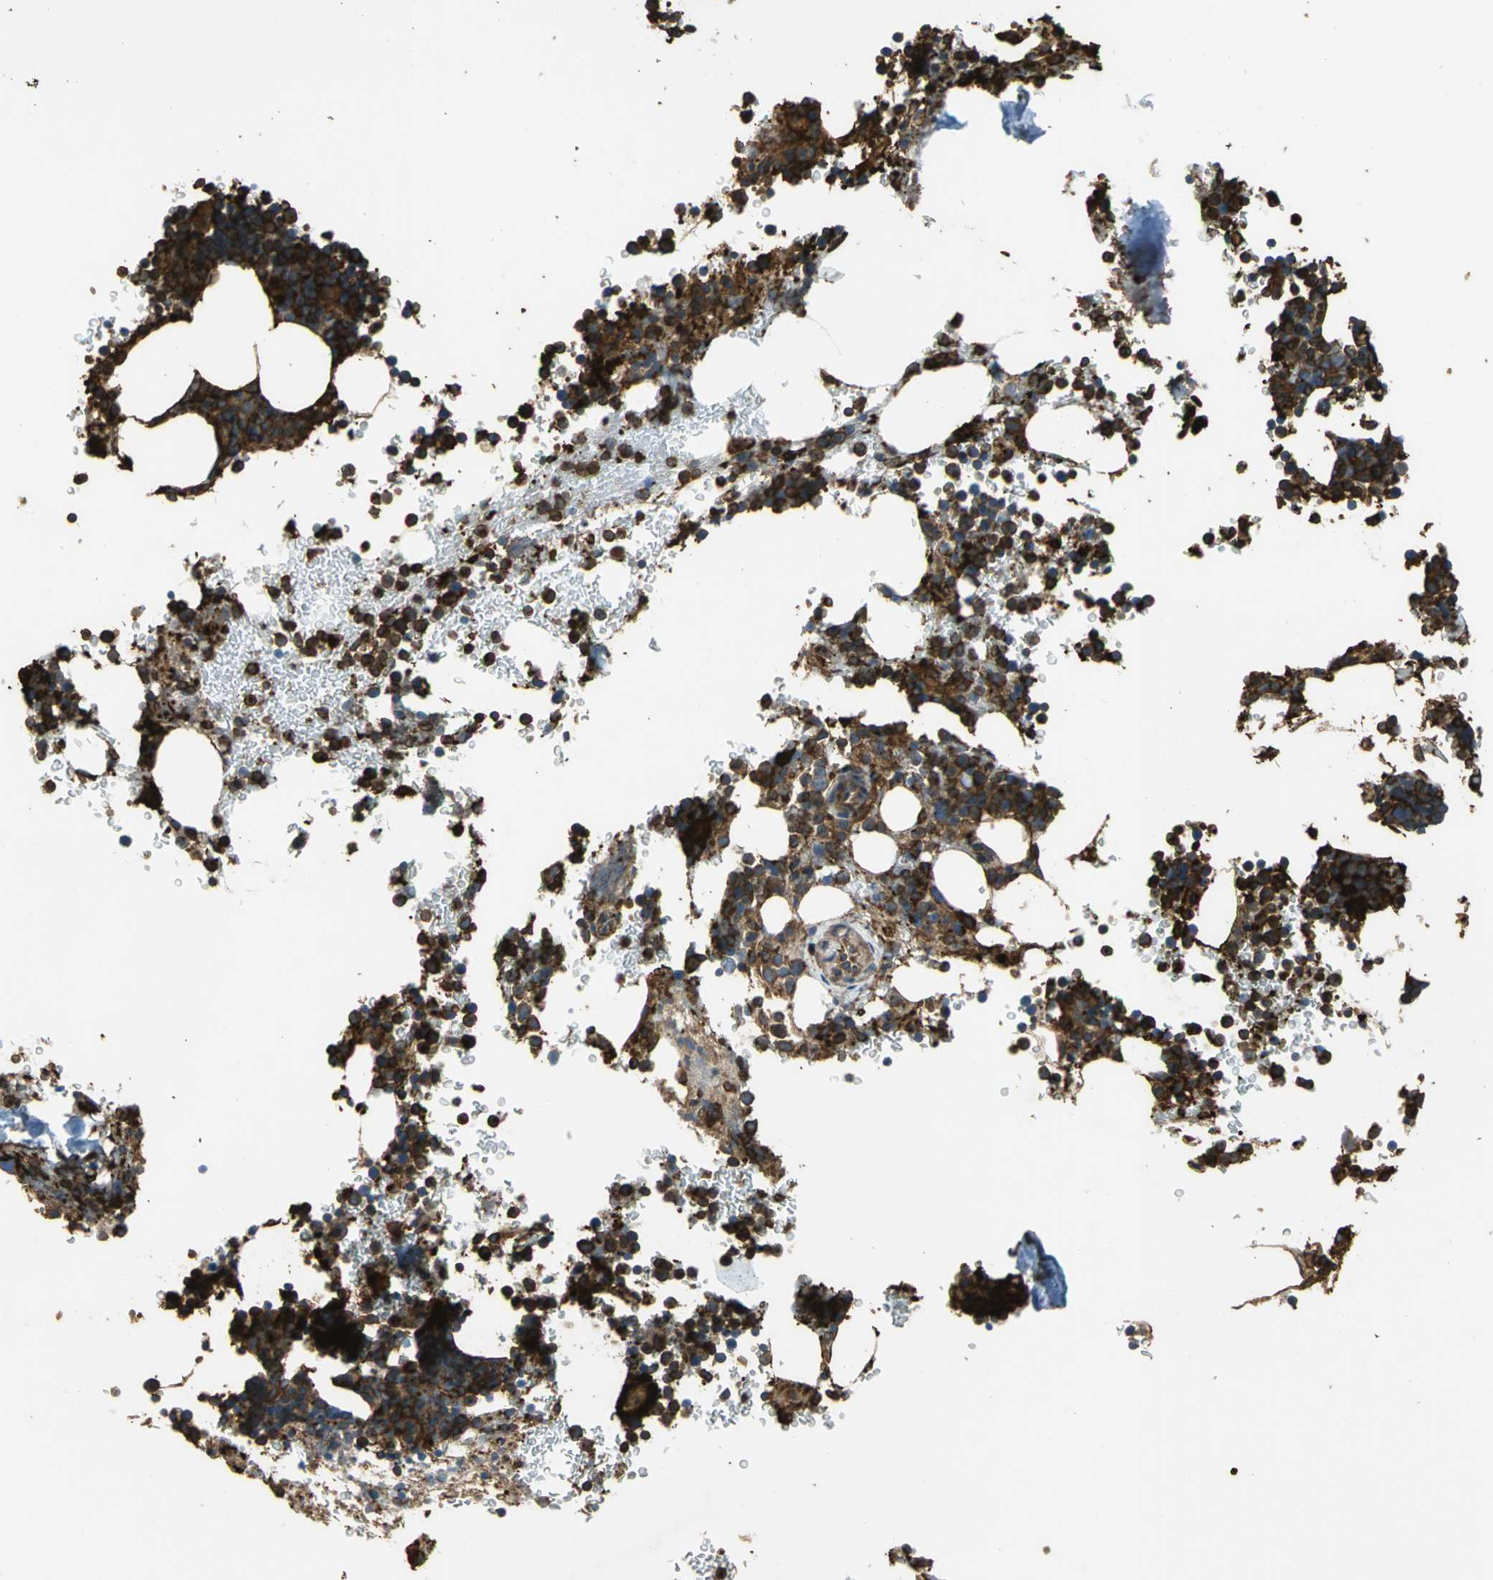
{"staining": {"intensity": "strong", "quantity": ">75%", "location": "cytoplasmic/membranous"}, "tissue": "bone marrow", "cell_type": "Hematopoietic cells", "image_type": "normal", "snomed": [{"axis": "morphology", "description": "Normal tissue, NOS"}, {"axis": "topography", "description": "Bone marrow"}], "caption": "IHC of normal bone marrow exhibits high levels of strong cytoplasmic/membranous staining in about >75% of hematopoietic cells. The staining is performed using DAB brown chromogen to label protein expression. The nuclei are counter-stained blue using hematoxylin.", "gene": "TLN1", "patient": {"sex": "female", "age": 73}}